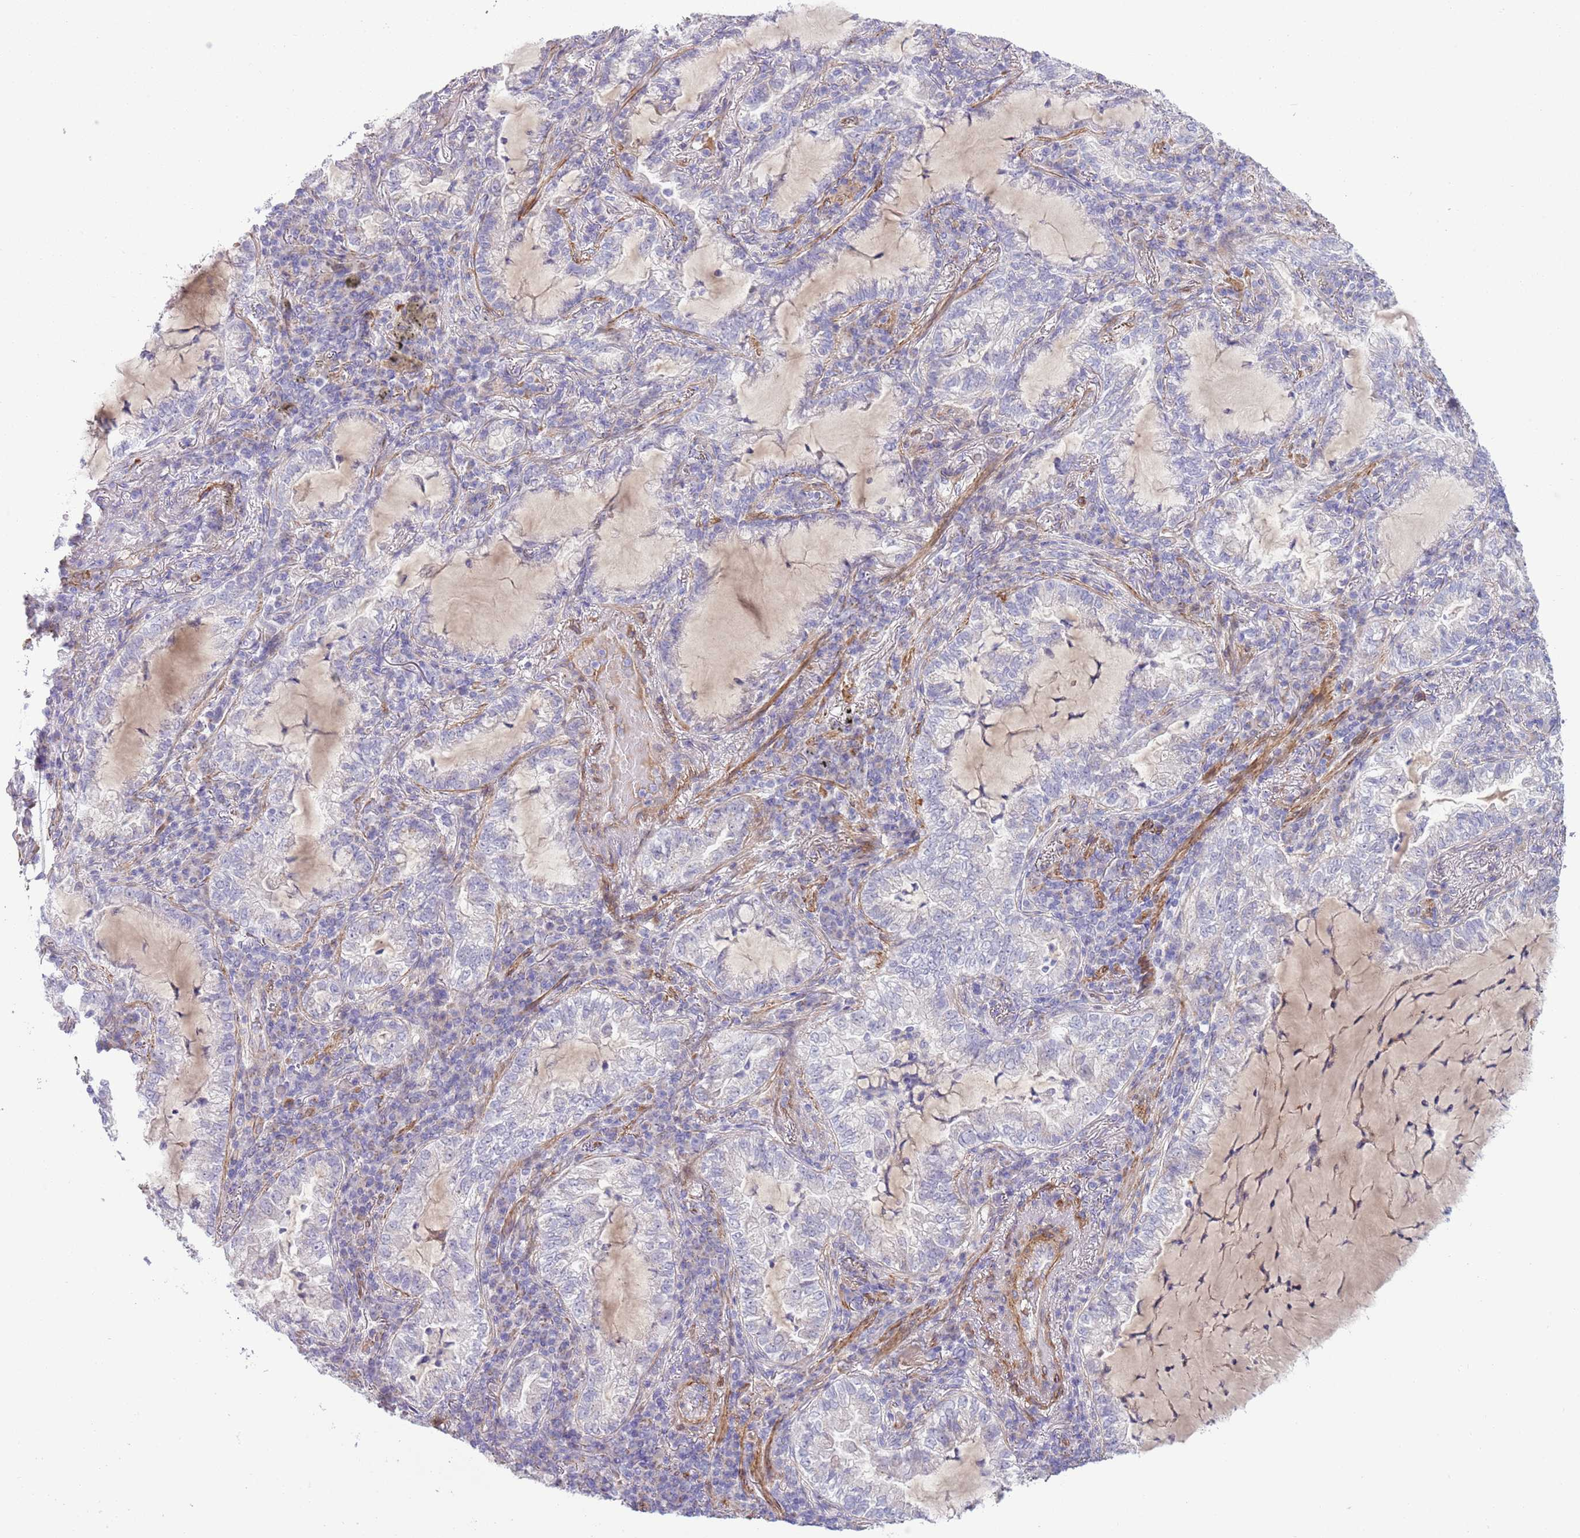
{"staining": {"intensity": "negative", "quantity": "none", "location": "none"}, "tissue": "lung cancer", "cell_type": "Tumor cells", "image_type": "cancer", "snomed": [{"axis": "morphology", "description": "Adenocarcinoma, NOS"}, {"axis": "topography", "description": "Lung"}], "caption": "Adenocarcinoma (lung) was stained to show a protein in brown. There is no significant positivity in tumor cells.", "gene": "TINAGL1", "patient": {"sex": "female", "age": 73}}